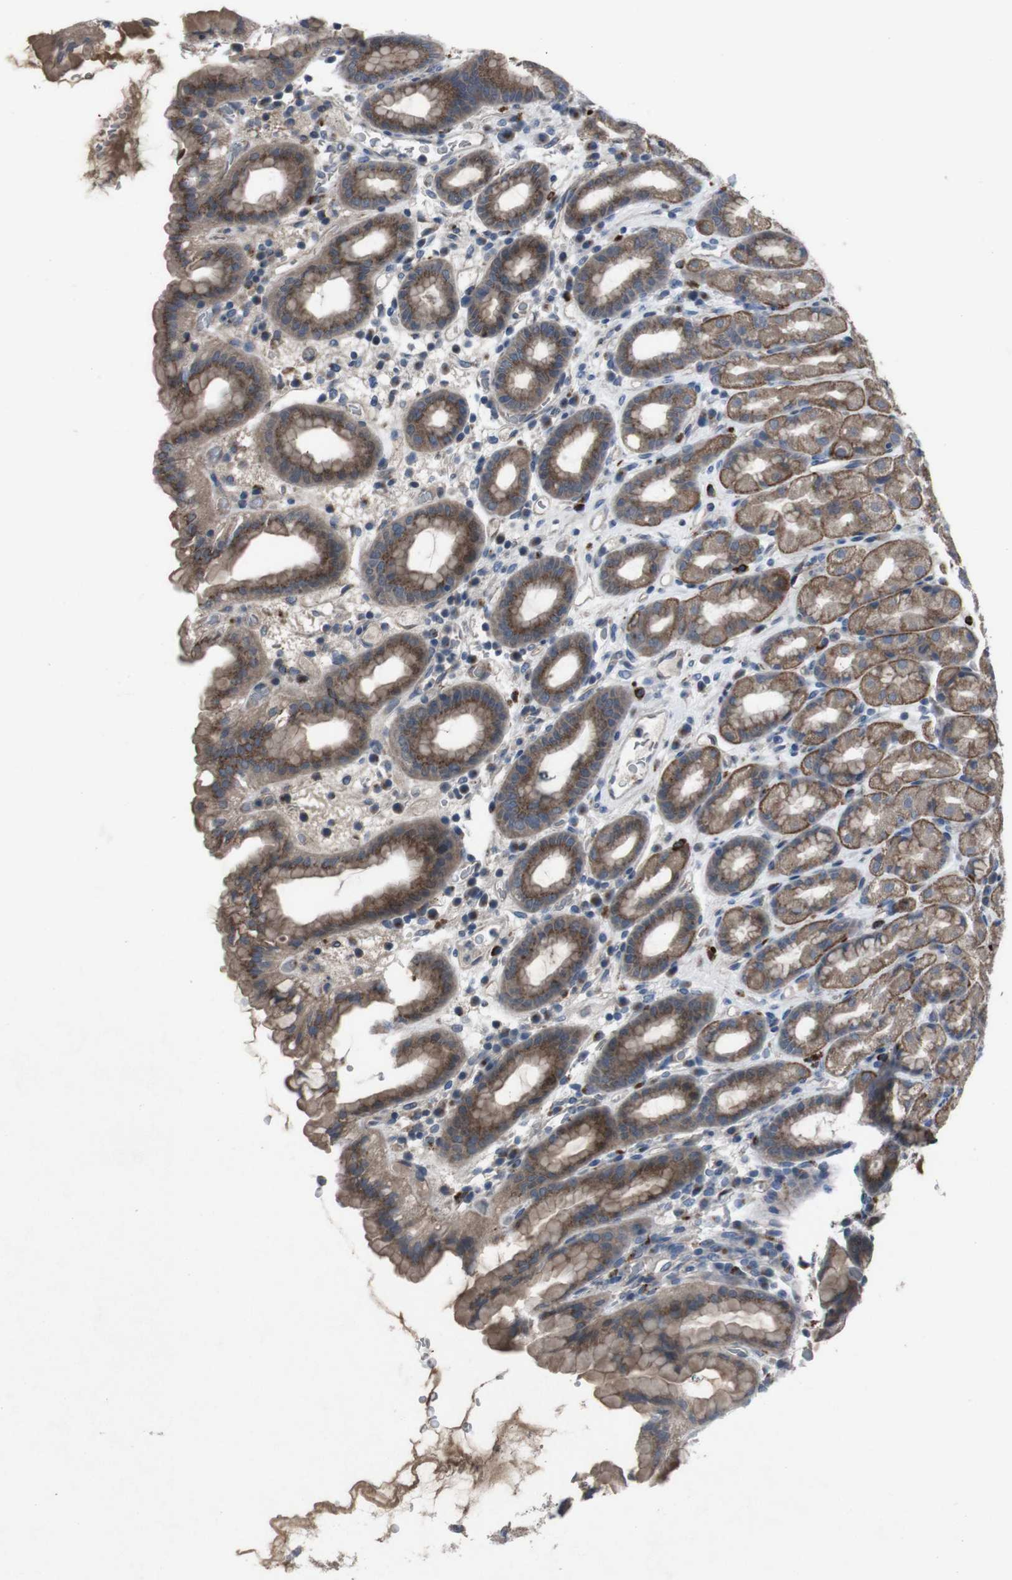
{"staining": {"intensity": "moderate", "quantity": ">75%", "location": "cytoplasmic/membranous"}, "tissue": "stomach", "cell_type": "Glandular cells", "image_type": "normal", "snomed": [{"axis": "morphology", "description": "Normal tissue, NOS"}, {"axis": "topography", "description": "Stomach, upper"}], "caption": "Immunohistochemical staining of normal human stomach displays >75% levels of moderate cytoplasmic/membranous protein expression in approximately >75% of glandular cells. (brown staining indicates protein expression, while blue staining denotes nuclei).", "gene": "EFNA5", "patient": {"sex": "male", "age": 68}}